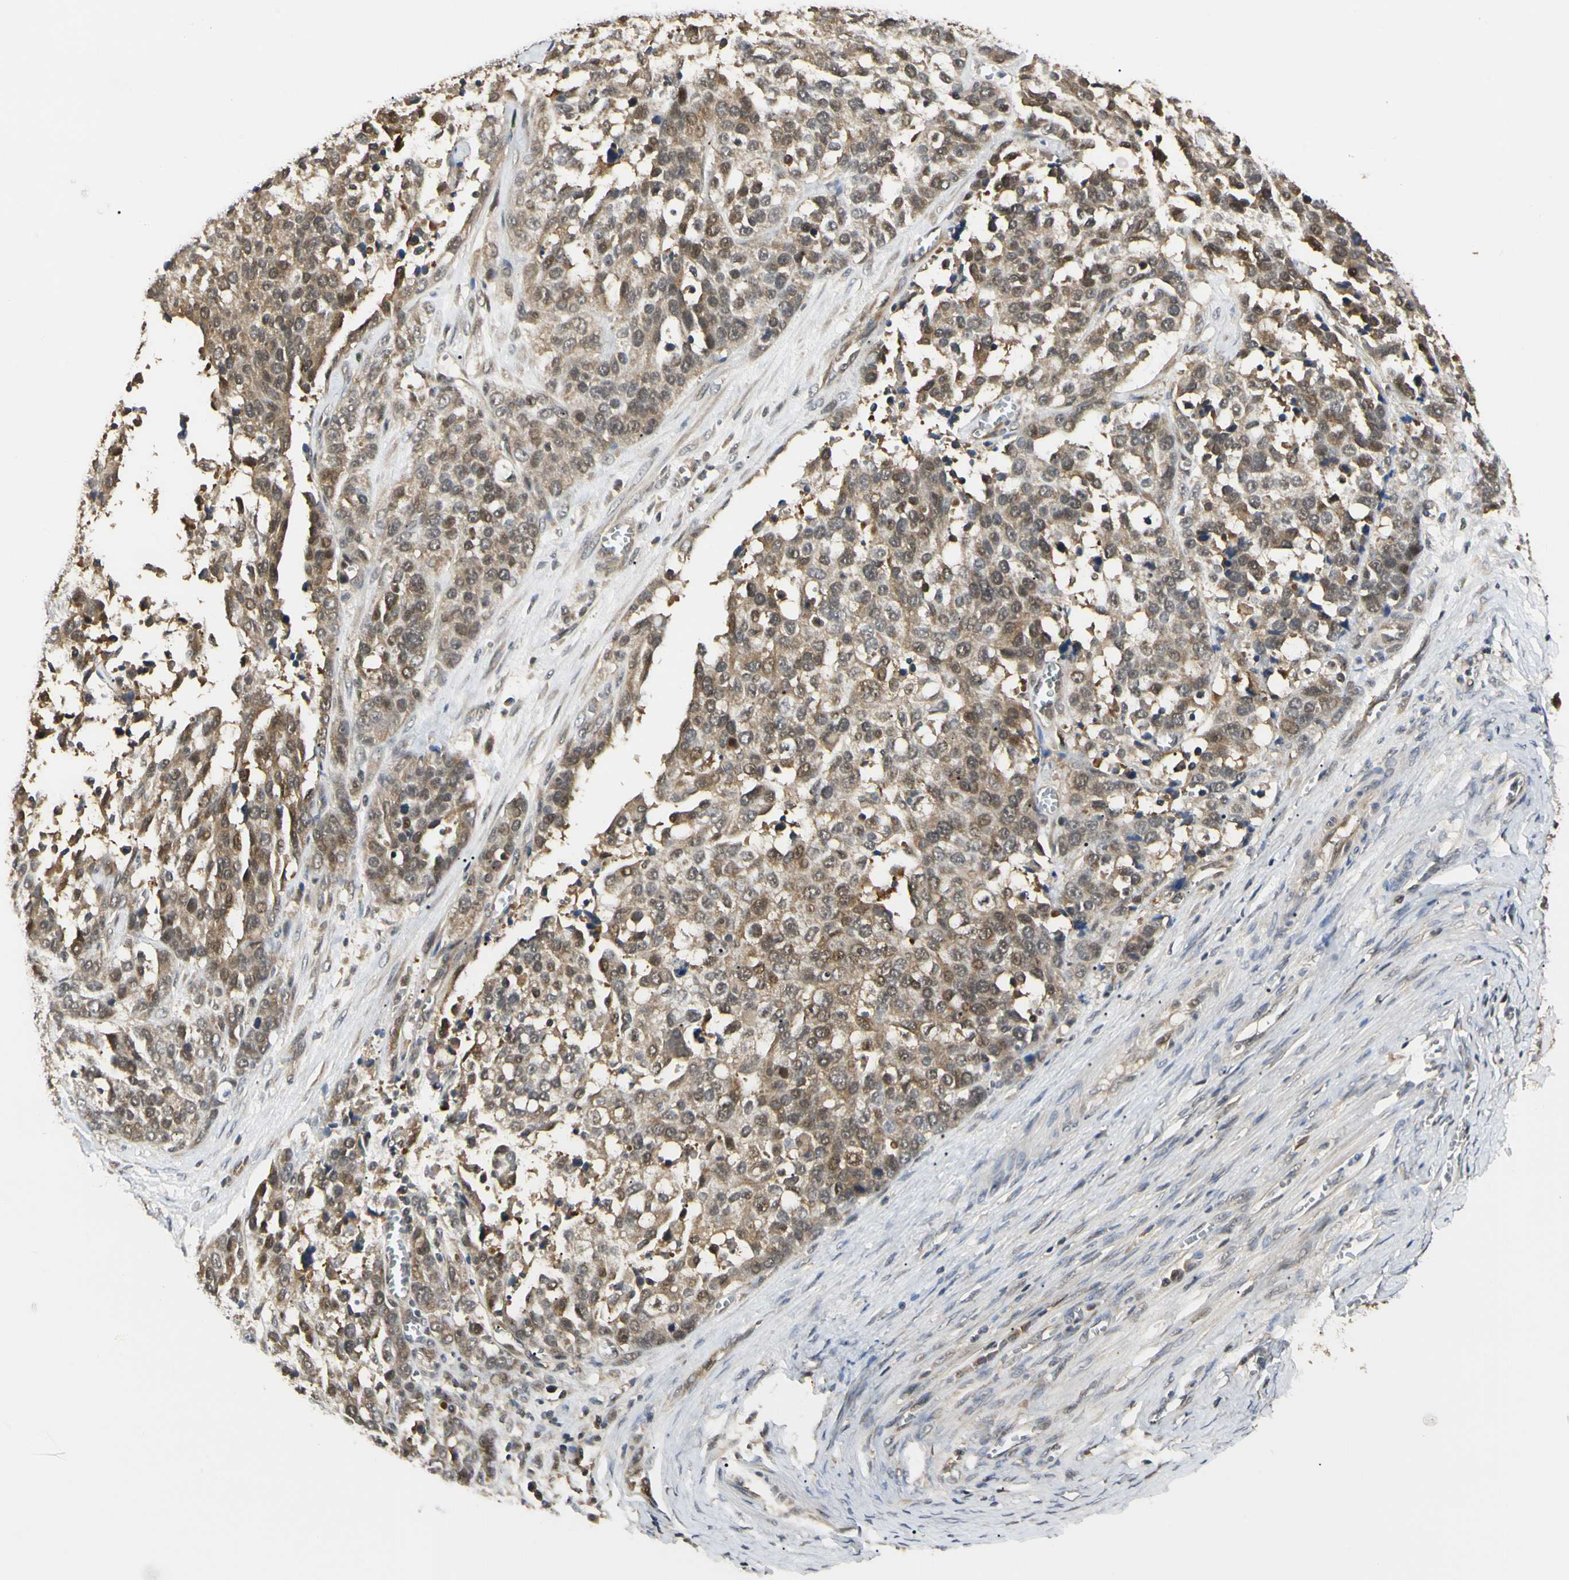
{"staining": {"intensity": "weak", "quantity": ">75%", "location": "cytoplasmic/membranous,nuclear"}, "tissue": "ovarian cancer", "cell_type": "Tumor cells", "image_type": "cancer", "snomed": [{"axis": "morphology", "description": "Cystadenocarcinoma, serous, NOS"}, {"axis": "topography", "description": "Ovary"}], "caption": "Immunohistochemical staining of human ovarian cancer shows low levels of weak cytoplasmic/membranous and nuclear staining in approximately >75% of tumor cells.", "gene": "UBE2Z", "patient": {"sex": "female", "age": 44}}